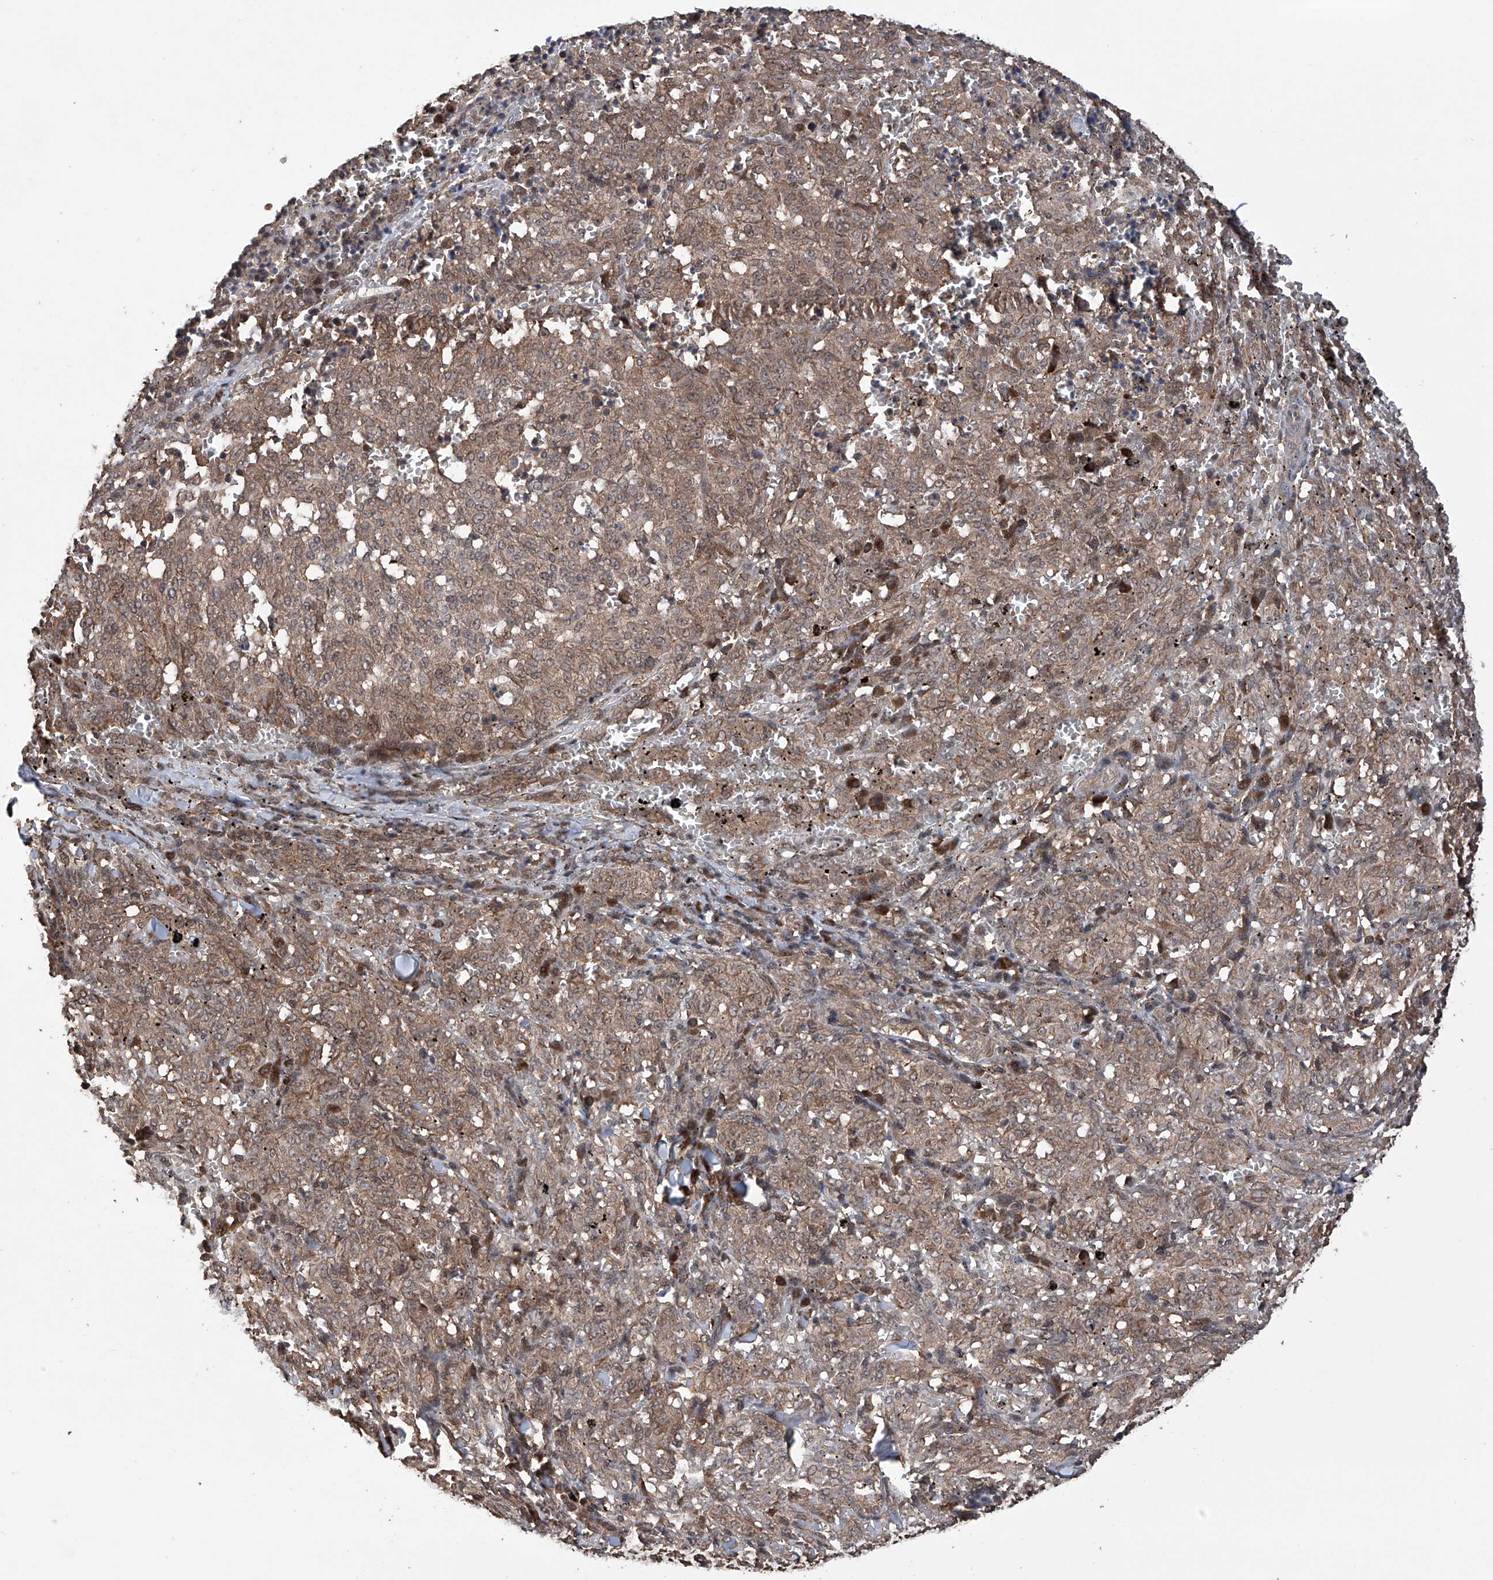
{"staining": {"intensity": "weak", "quantity": ">75%", "location": "cytoplasmic/membranous,nuclear"}, "tissue": "melanoma", "cell_type": "Tumor cells", "image_type": "cancer", "snomed": [{"axis": "morphology", "description": "Malignant melanoma, NOS"}, {"axis": "topography", "description": "Skin"}], "caption": "Immunohistochemical staining of human melanoma displays low levels of weak cytoplasmic/membranous and nuclear expression in approximately >75% of tumor cells.", "gene": "LYSMD4", "patient": {"sex": "female", "age": 72}}